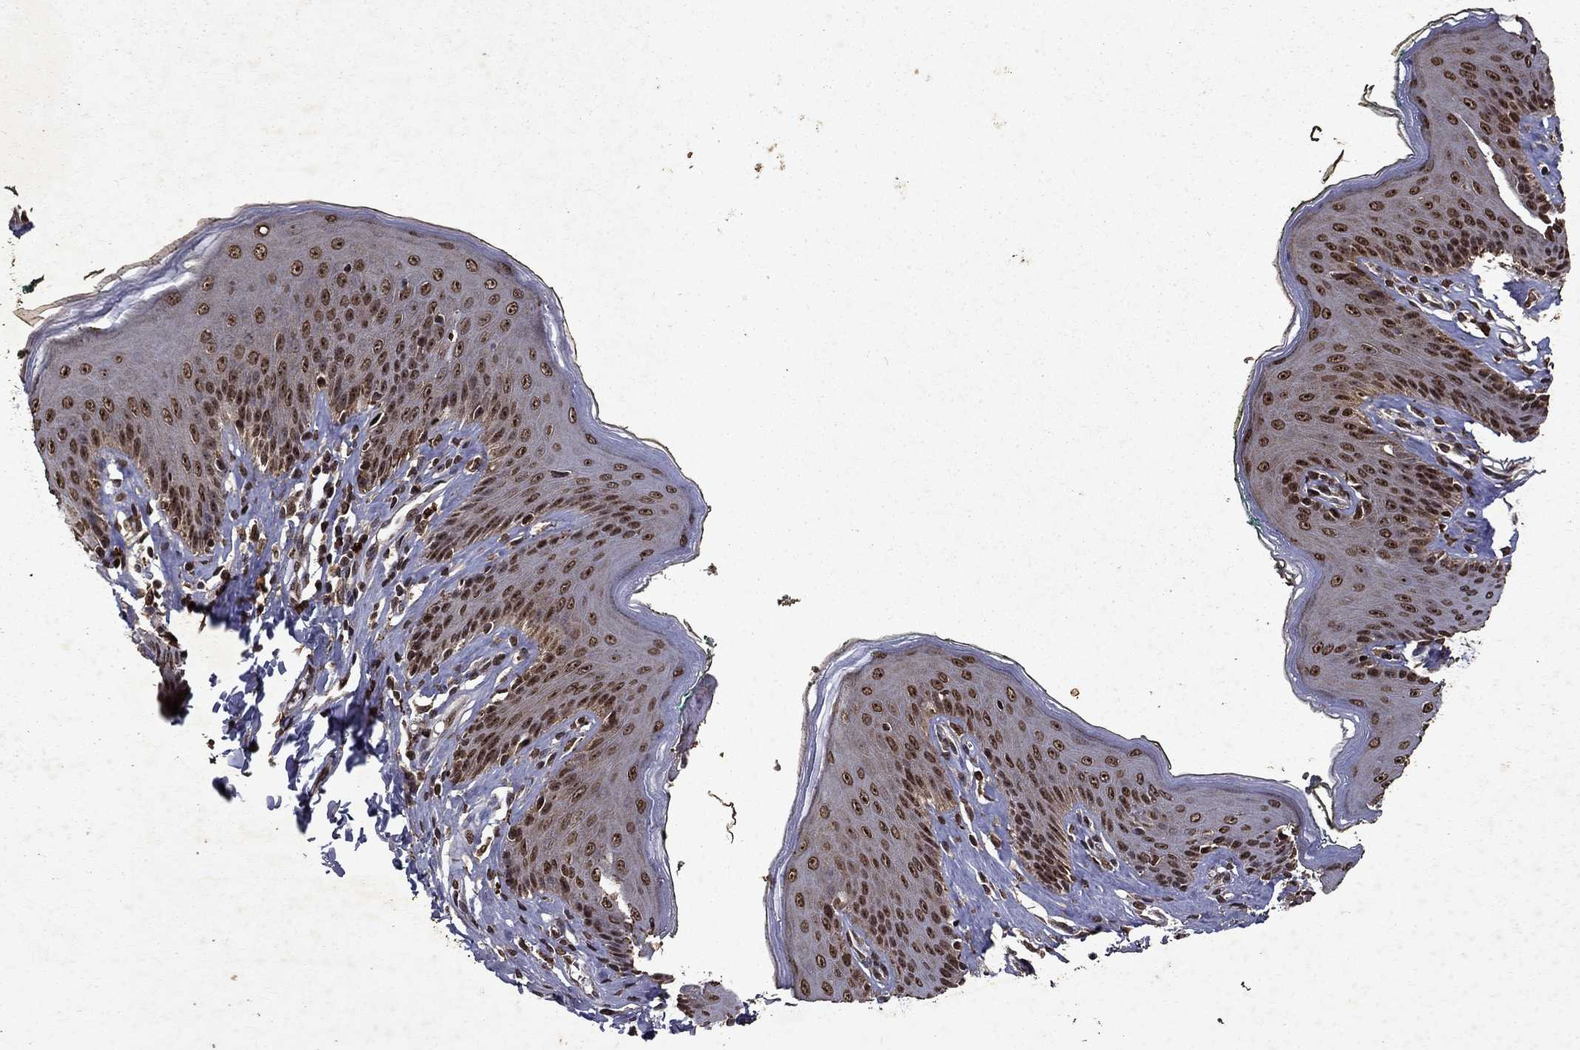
{"staining": {"intensity": "moderate", "quantity": ">75%", "location": "nuclear"}, "tissue": "skin", "cell_type": "Epidermal cells", "image_type": "normal", "snomed": [{"axis": "morphology", "description": "Normal tissue, NOS"}, {"axis": "topography", "description": "Vulva"}], "caption": "The immunohistochemical stain labels moderate nuclear expression in epidermal cells of normal skin. Immunohistochemistry (ihc) stains the protein of interest in brown and the nuclei are stained blue.", "gene": "PIN4", "patient": {"sex": "female", "age": 66}}